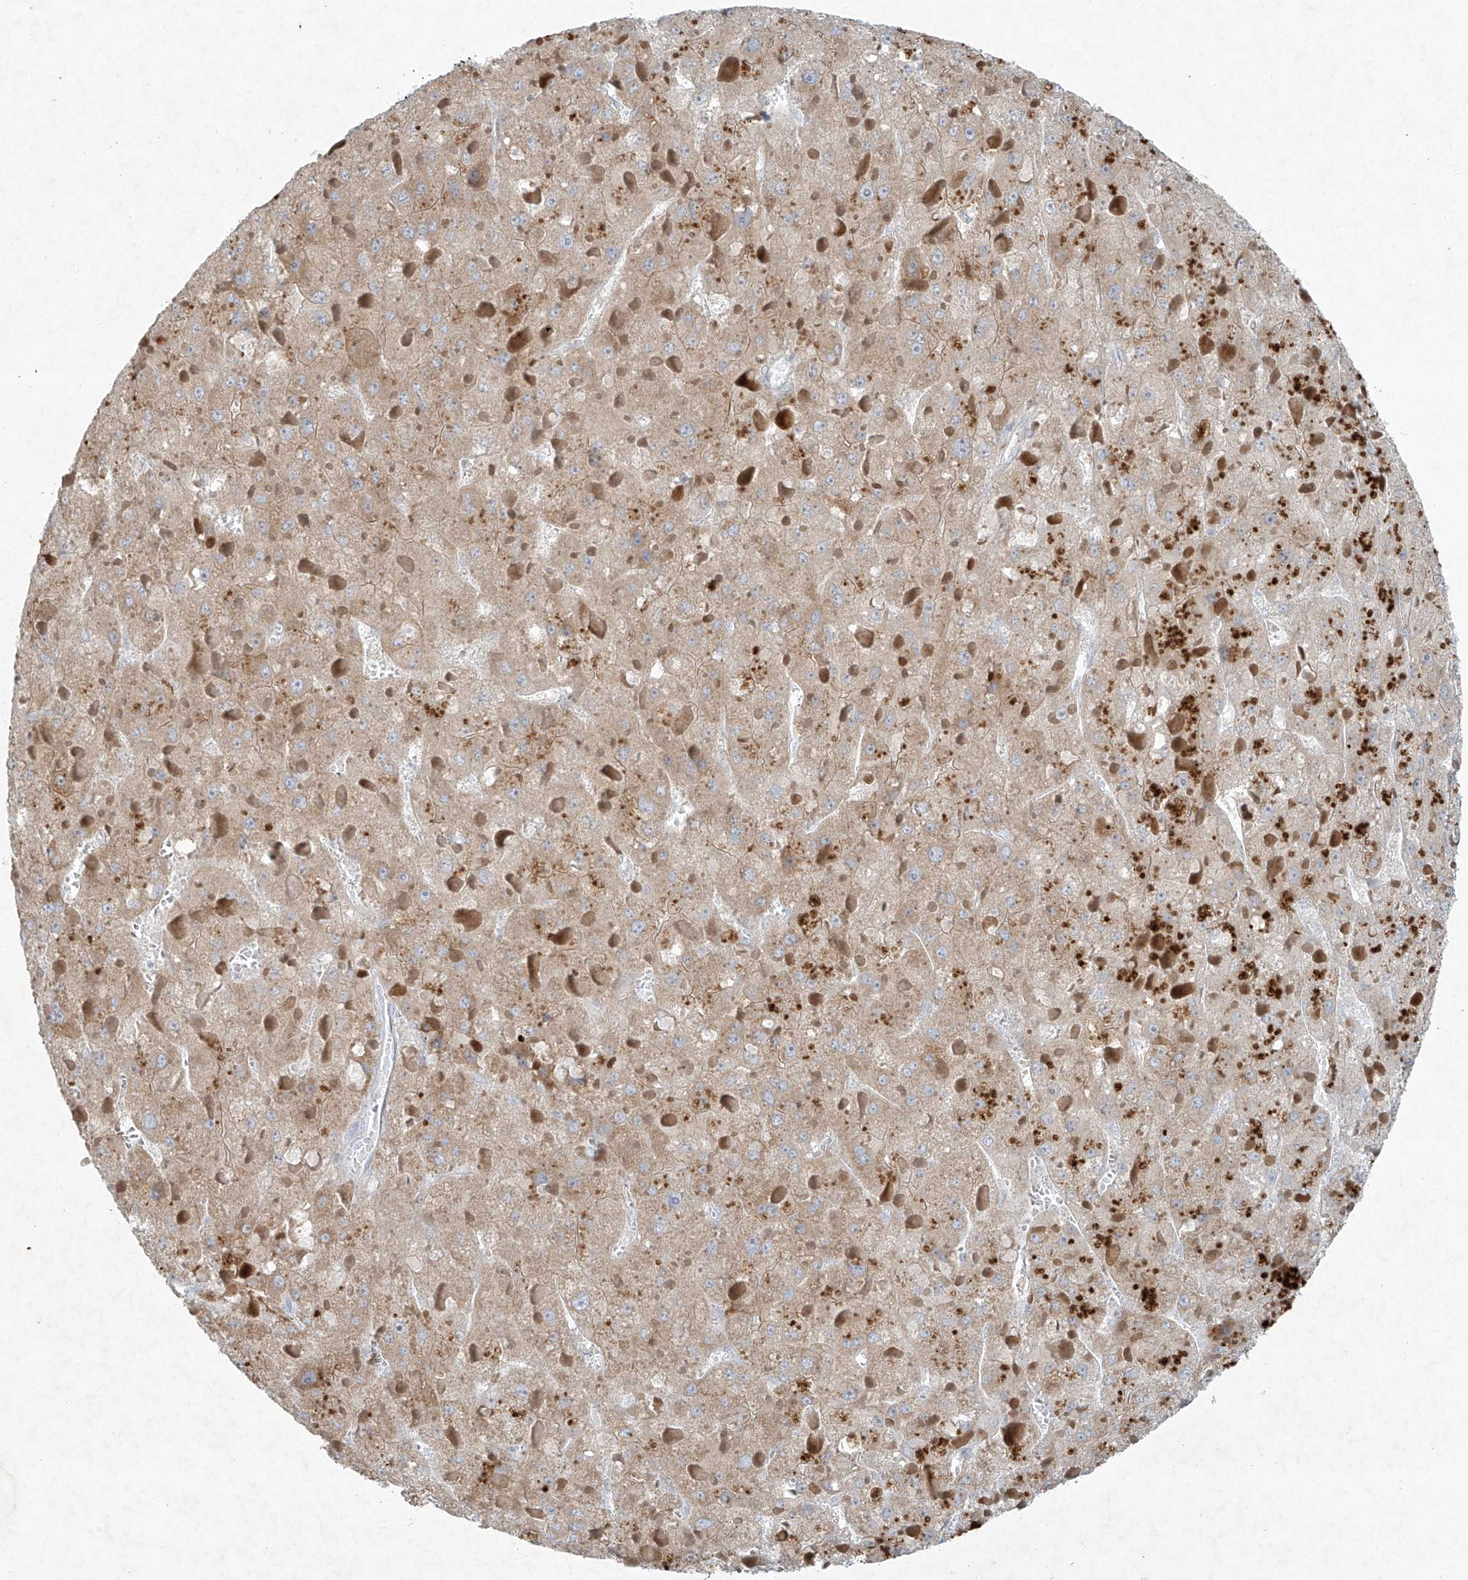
{"staining": {"intensity": "moderate", "quantity": ">75%", "location": "cytoplasmic/membranous"}, "tissue": "liver cancer", "cell_type": "Tumor cells", "image_type": "cancer", "snomed": [{"axis": "morphology", "description": "Carcinoma, Hepatocellular, NOS"}, {"axis": "topography", "description": "Liver"}], "caption": "Immunohistochemistry micrograph of neoplastic tissue: human hepatocellular carcinoma (liver) stained using IHC shows medium levels of moderate protein expression localized specifically in the cytoplasmic/membranous of tumor cells, appearing as a cytoplasmic/membranous brown color.", "gene": "TUBE1", "patient": {"sex": "female", "age": 73}}